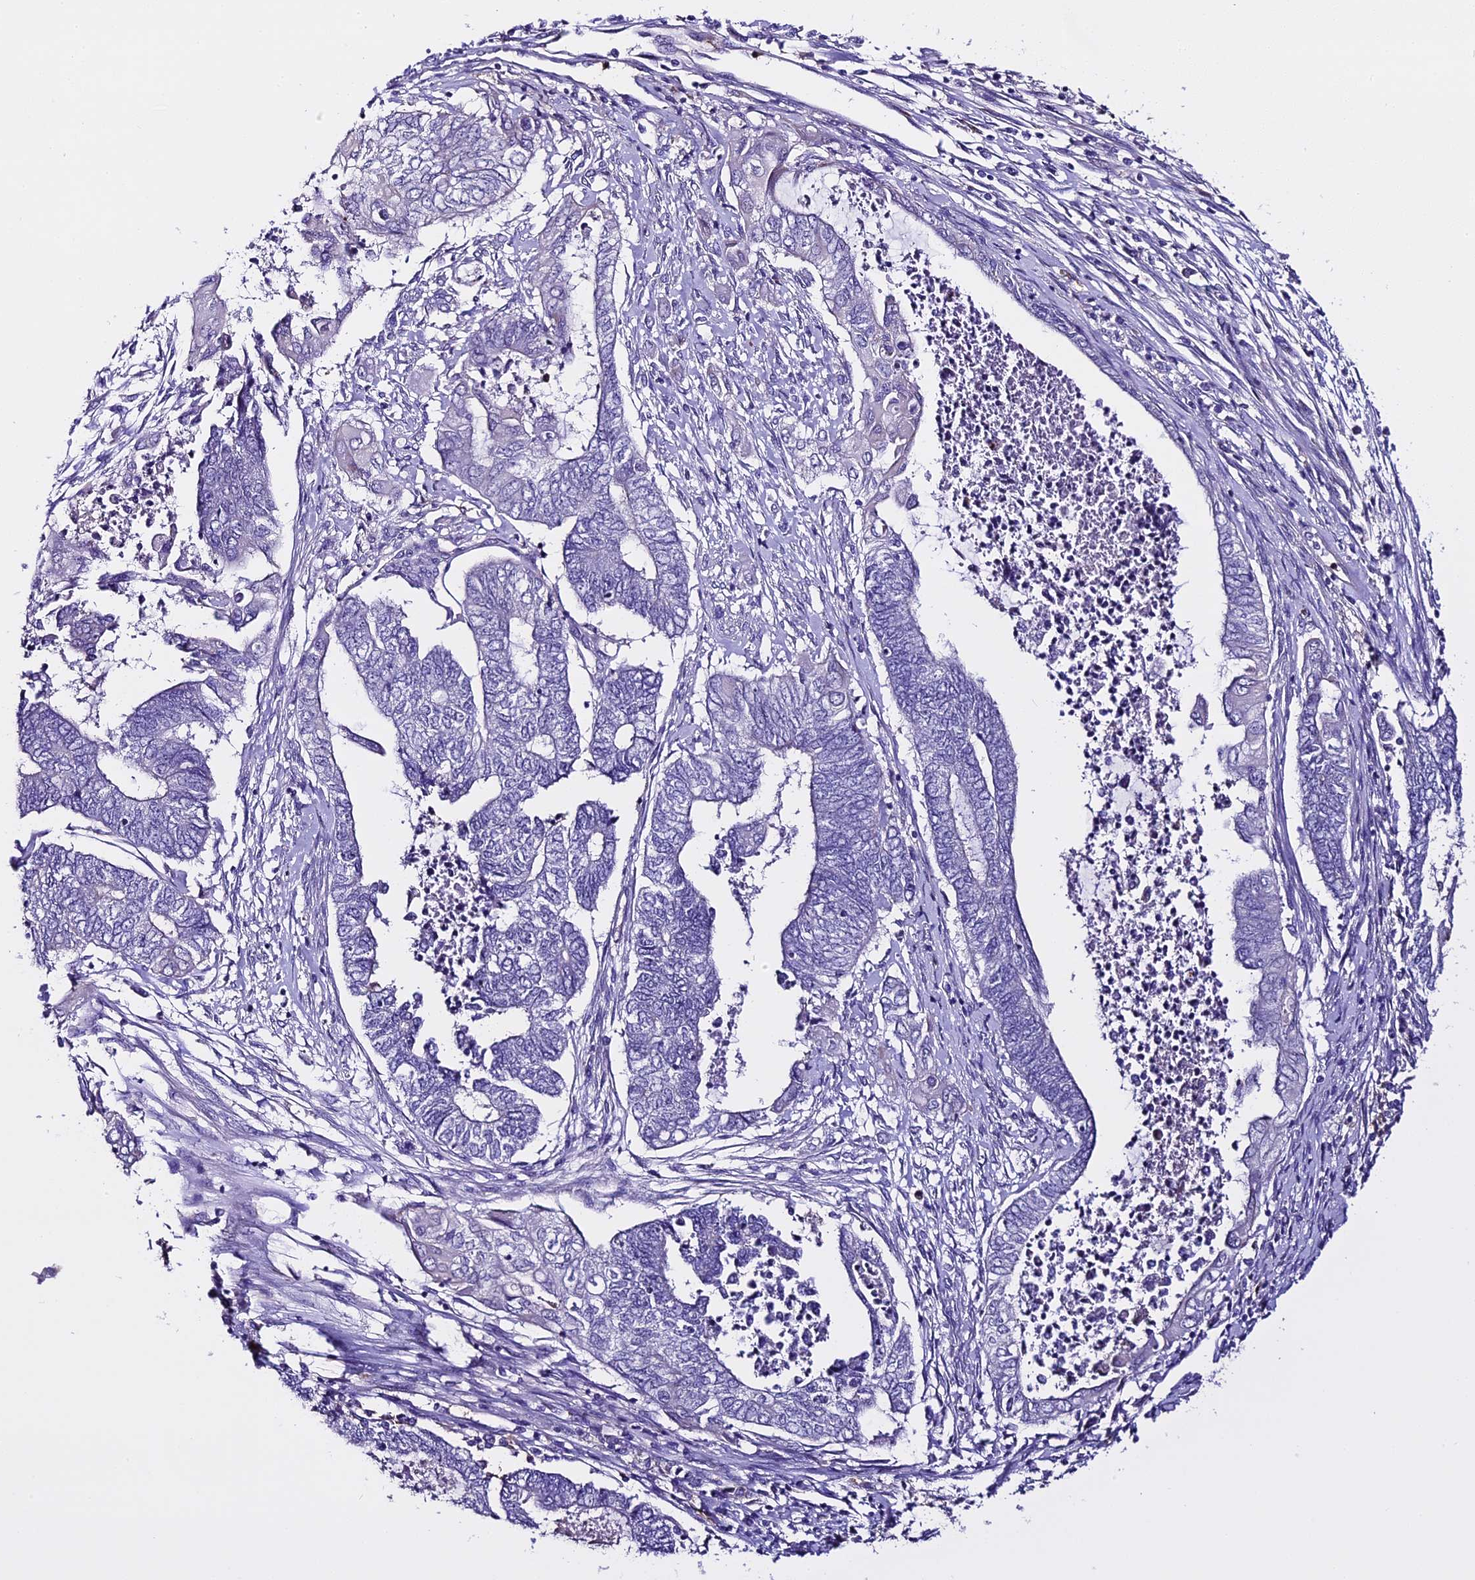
{"staining": {"intensity": "negative", "quantity": "none", "location": "none"}, "tissue": "endometrial cancer", "cell_type": "Tumor cells", "image_type": "cancer", "snomed": [{"axis": "morphology", "description": "Adenocarcinoma, NOS"}, {"axis": "topography", "description": "Uterus"}, {"axis": "topography", "description": "Endometrium"}], "caption": "Immunohistochemistry of adenocarcinoma (endometrial) demonstrates no expression in tumor cells.", "gene": "NOD2", "patient": {"sex": "female", "age": 70}}